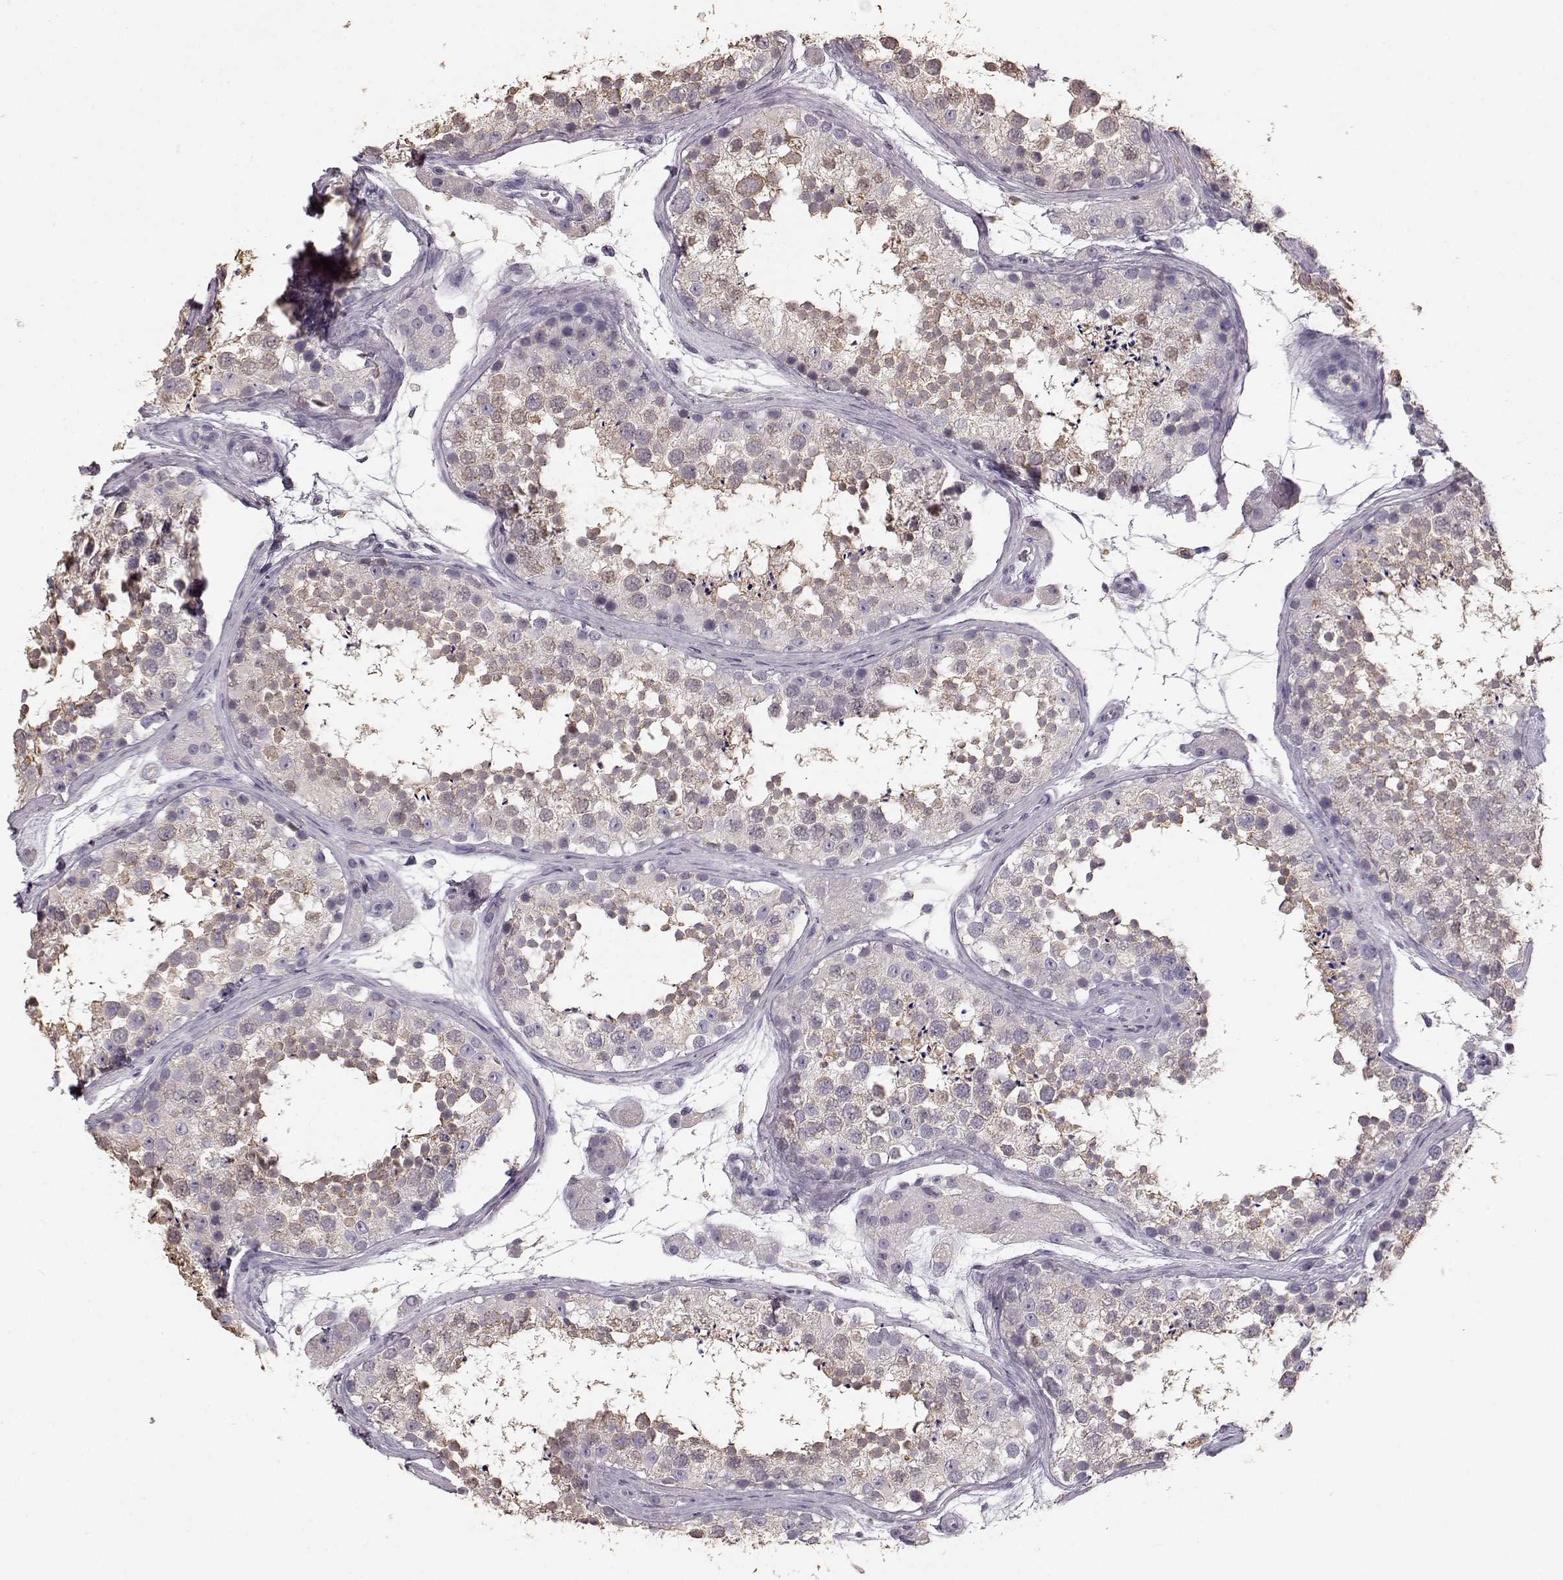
{"staining": {"intensity": "weak", "quantity": "25%-75%", "location": "cytoplasmic/membranous"}, "tissue": "testis", "cell_type": "Cells in seminiferous ducts", "image_type": "normal", "snomed": [{"axis": "morphology", "description": "Normal tissue, NOS"}, {"axis": "topography", "description": "Testis"}], "caption": "High-power microscopy captured an IHC micrograph of benign testis, revealing weak cytoplasmic/membranous staining in about 25%-75% of cells in seminiferous ducts.", "gene": "GABRG3", "patient": {"sex": "male", "age": 41}}